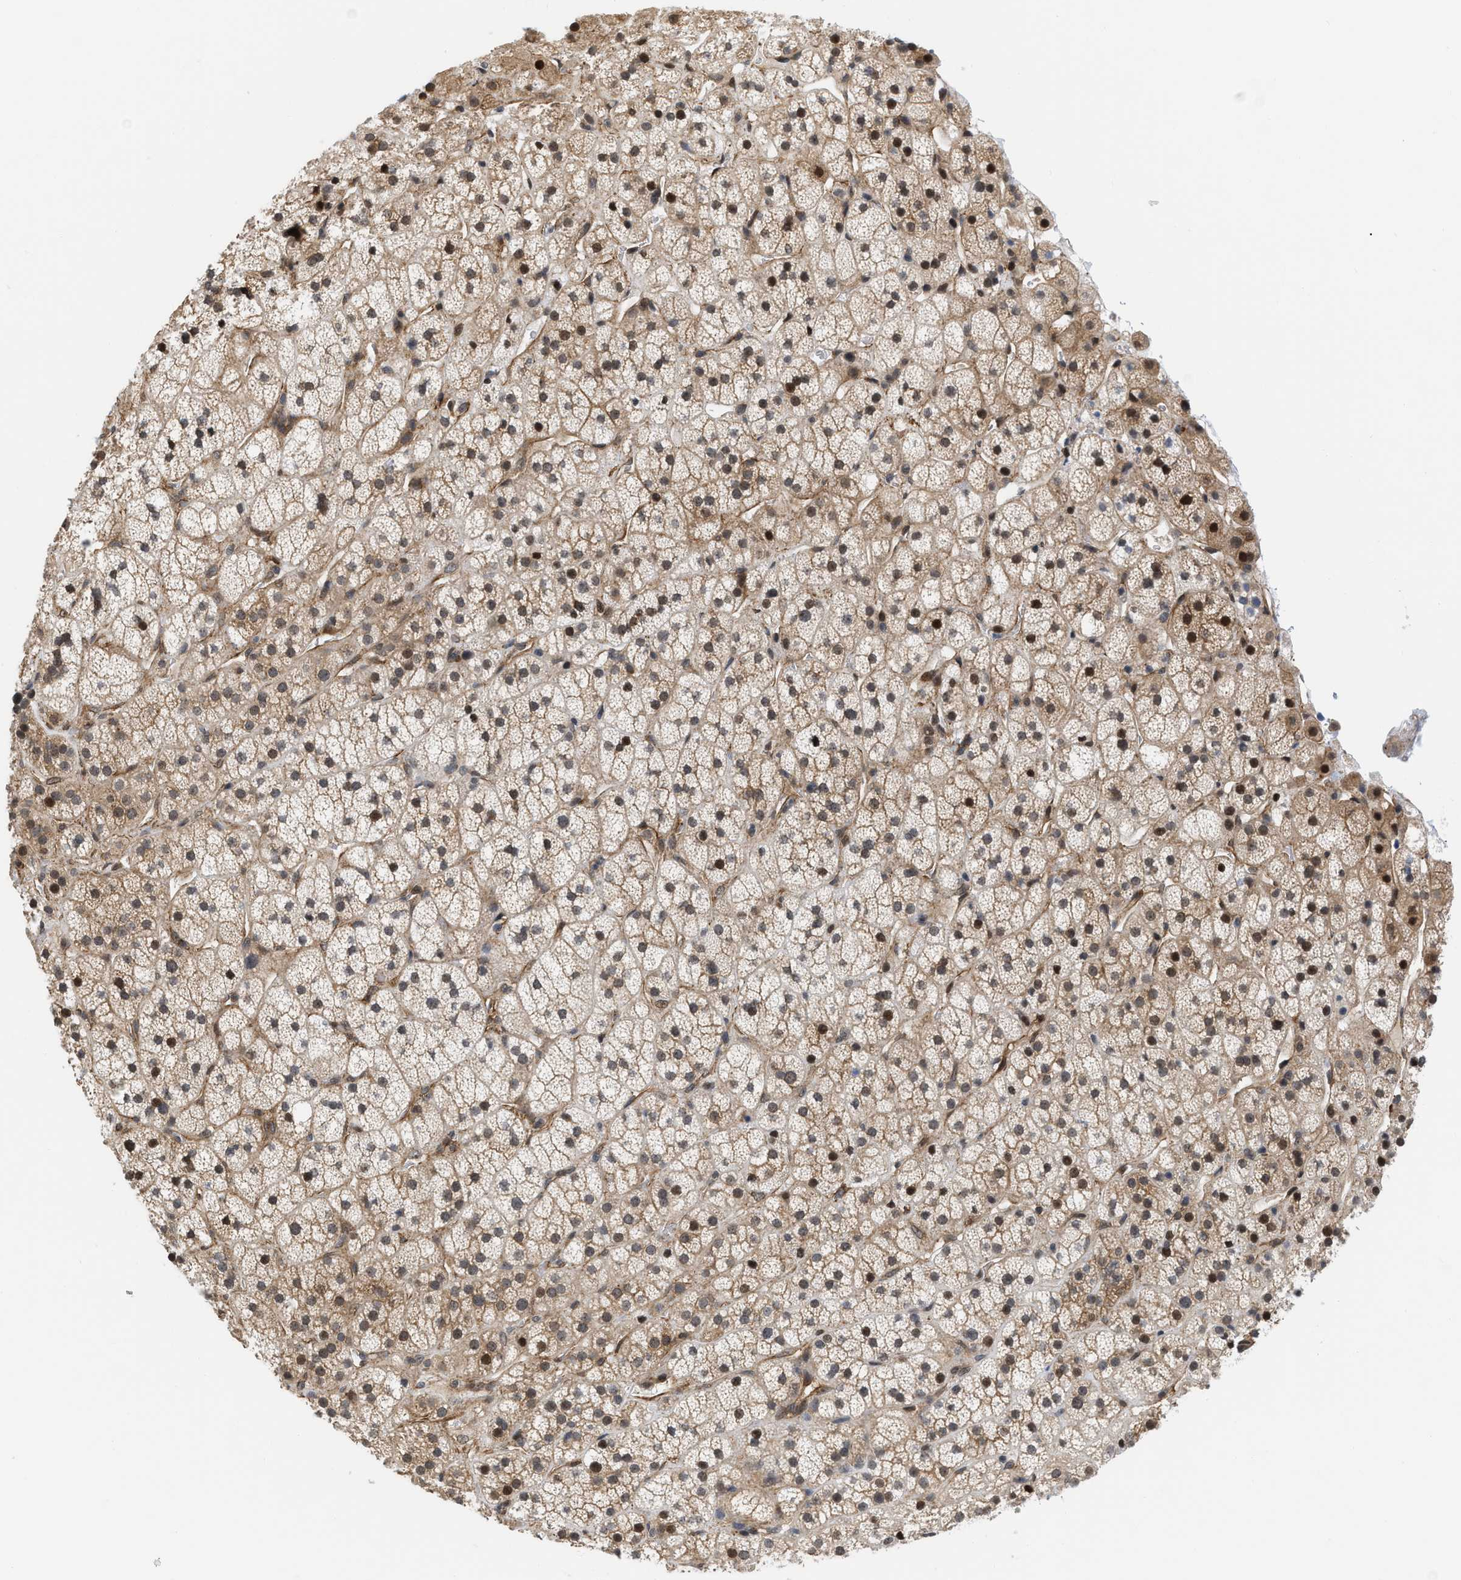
{"staining": {"intensity": "moderate", "quantity": "25%-75%", "location": "cytoplasmic/membranous,nuclear"}, "tissue": "adrenal gland", "cell_type": "Glandular cells", "image_type": "normal", "snomed": [{"axis": "morphology", "description": "Normal tissue, NOS"}, {"axis": "topography", "description": "Adrenal gland"}], "caption": "A medium amount of moderate cytoplasmic/membranous,nuclear positivity is seen in about 25%-75% of glandular cells in unremarkable adrenal gland.", "gene": "GPRASP2", "patient": {"sex": "male", "age": 56}}